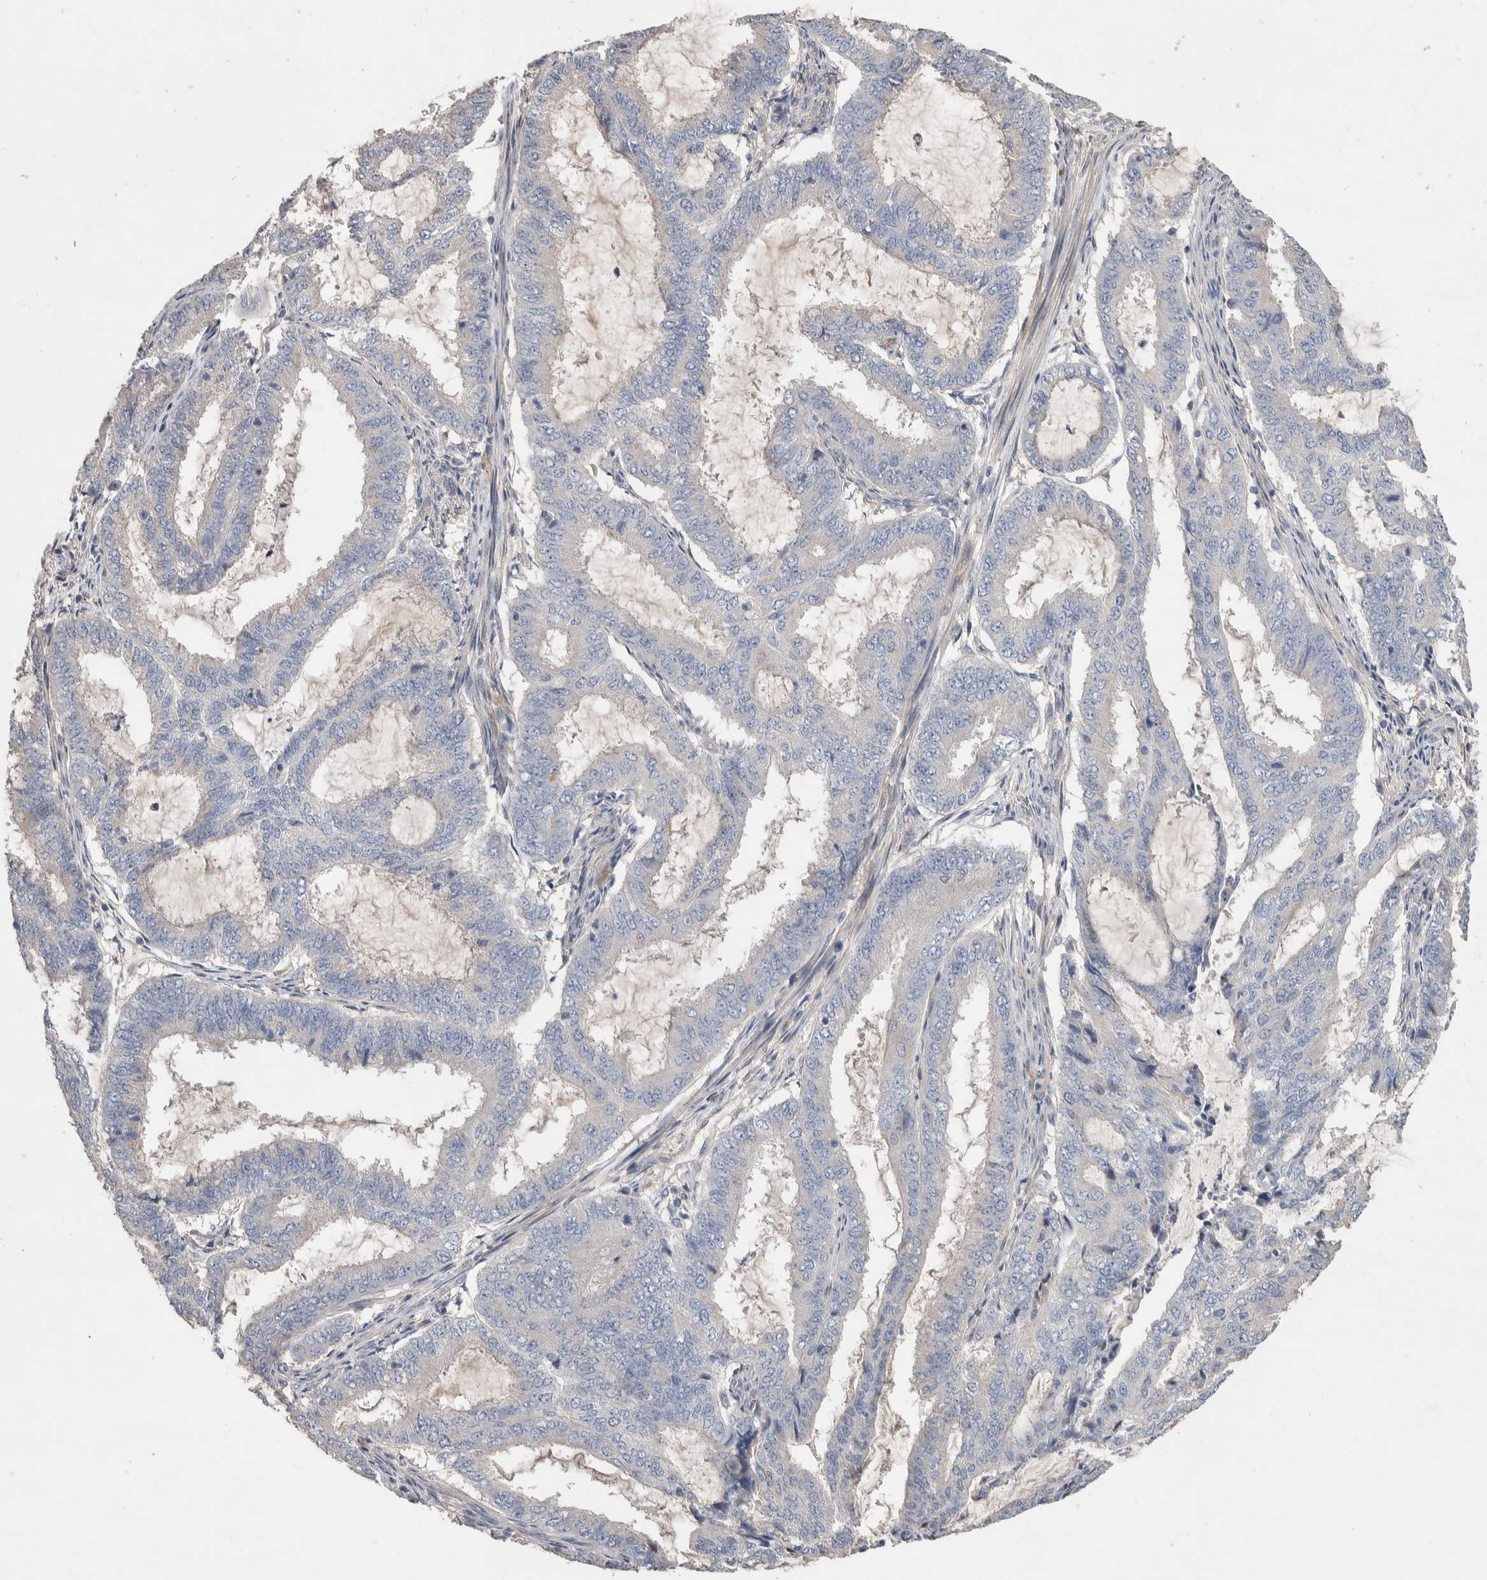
{"staining": {"intensity": "negative", "quantity": "none", "location": "none"}, "tissue": "endometrial cancer", "cell_type": "Tumor cells", "image_type": "cancer", "snomed": [{"axis": "morphology", "description": "Adenocarcinoma, NOS"}, {"axis": "topography", "description": "Endometrium"}], "caption": "Immunohistochemistry (IHC) micrograph of neoplastic tissue: endometrial cancer stained with DAB (3,3'-diaminobenzidine) shows no significant protein staining in tumor cells.", "gene": "GCNA", "patient": {"sex": "female", "age": 51}}